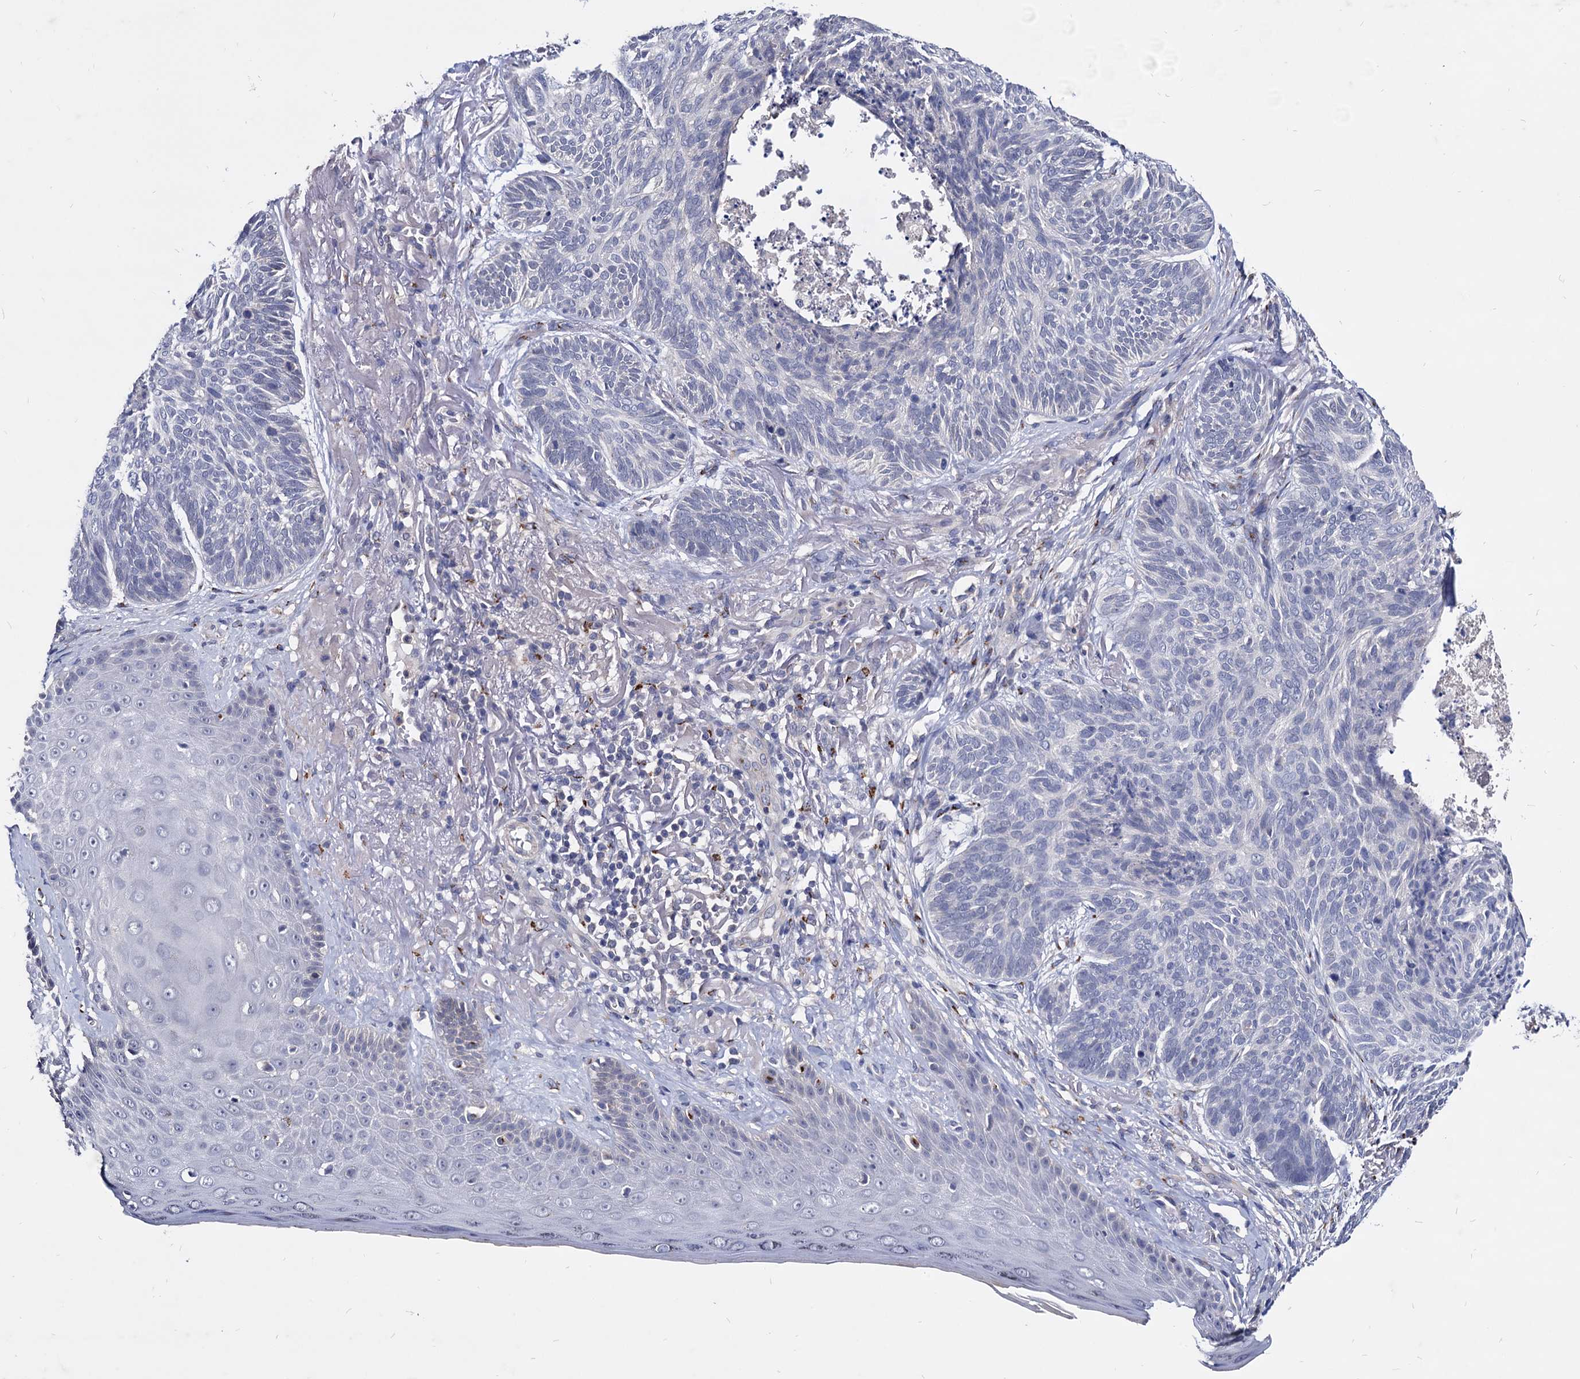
{"staining": {"intensity": "negative", "quantity": "none", "location": "none"}, "tissue": "skin cancer", "cell_type": "Tumor cells", "image_type": "cancer", "snomed": [{"axis": "morphology", "description": "Normal tissue, NOS"}, {"axis": "morphology", "description": "Basal cell carcinoma"}, {"axis": "topography", "description": "Skin"}], "caption": "High magnification brightfield microscopy of skin cancer stained with DAB (brown) and counterstained with hematoxylin (blue): tumor cells show no significant positivity. (Stains: DAB (3,3'-diaminobenzidine) immunohistochemistry with hematoxylin counter stain, Microscopy: brightfield microscopy at high magnification).", "gene": "ESD", "patient": {"sex": "male", "age": 66}}